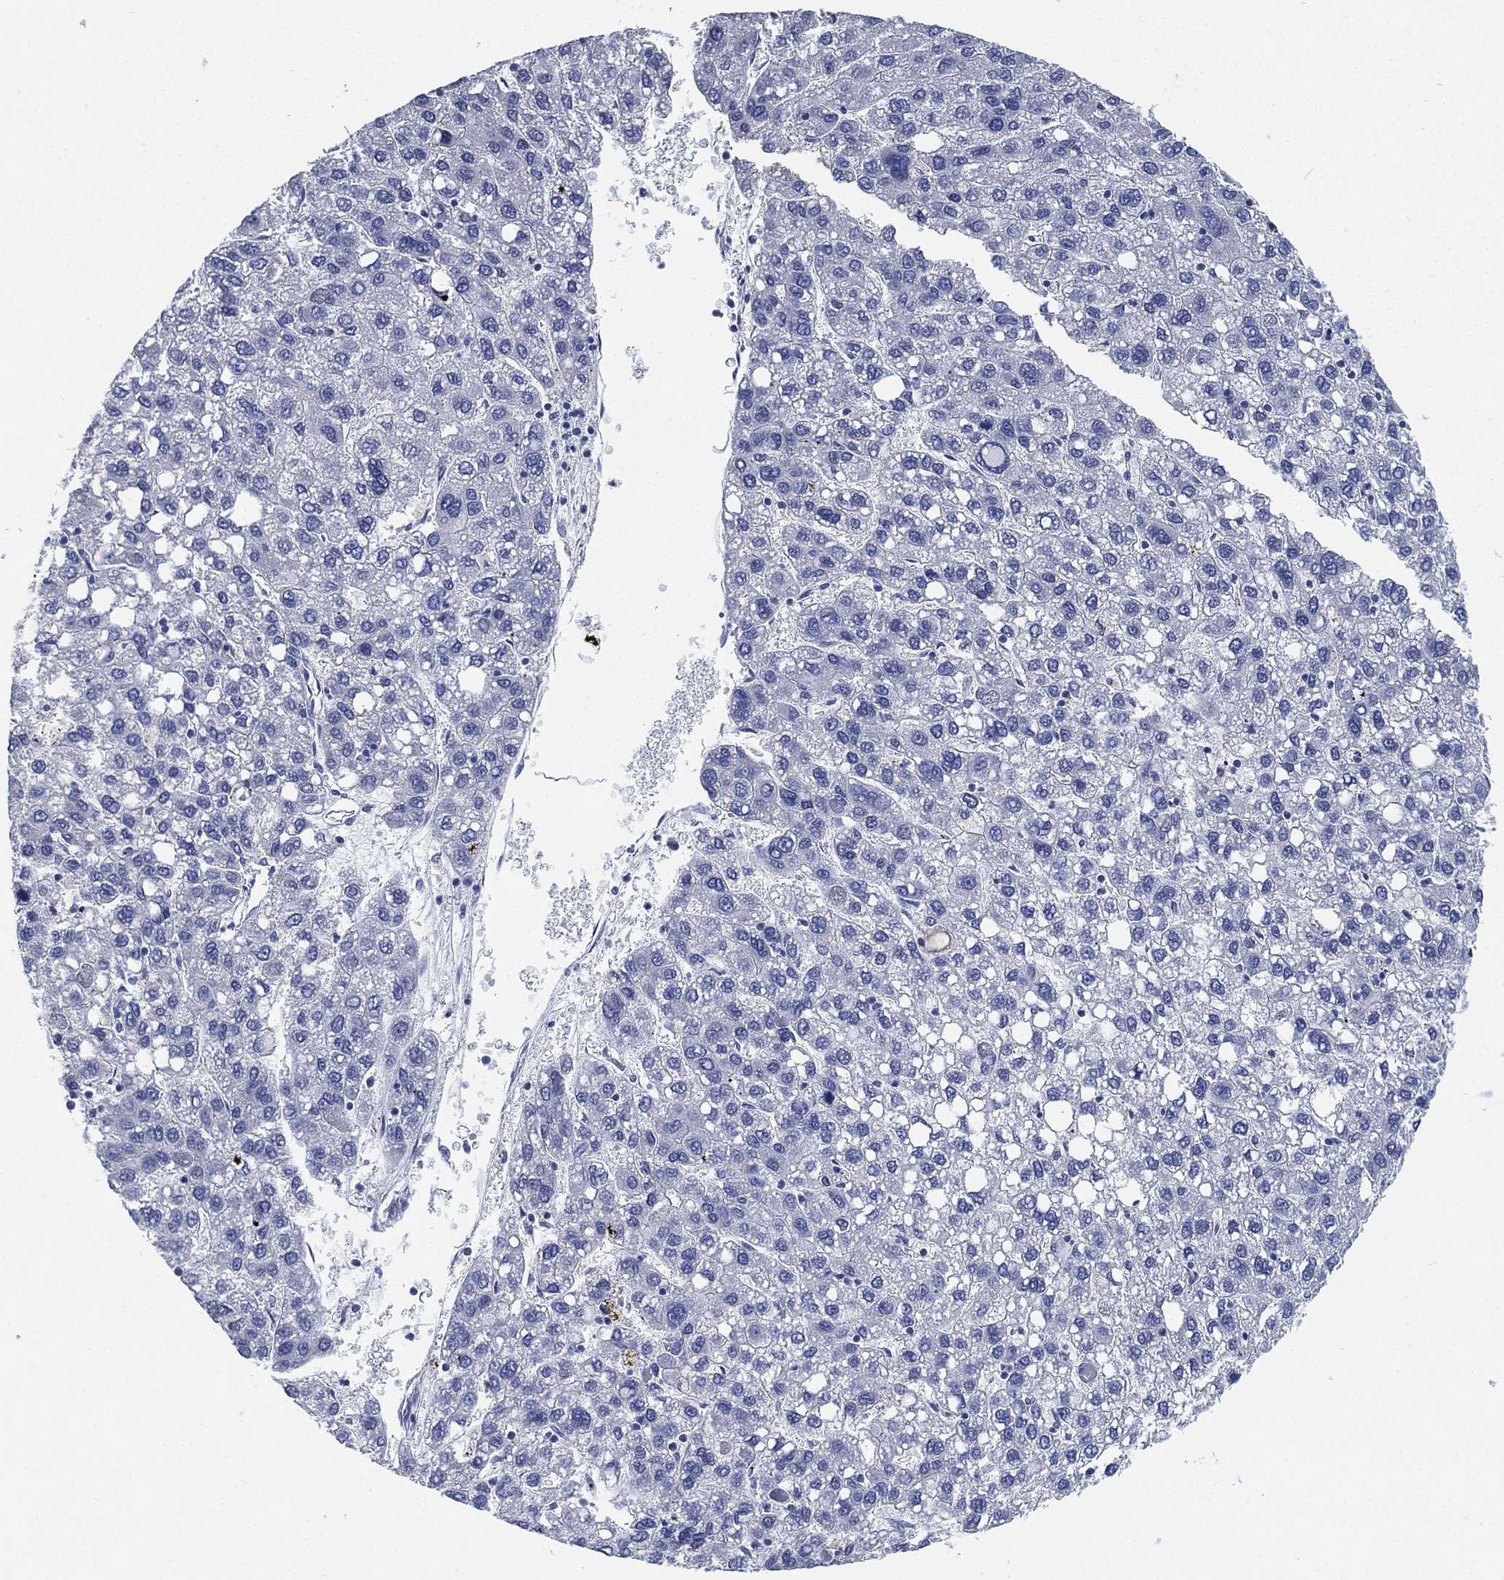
{"staining": {"intensity": "negative", "quantity": "none", "location": "none"}, "tissue": "liver cancer", "cell_type": "Tumor cells", "image_type": "cancer", "snomed": [{"axis": "morphology", "description": "Carcinoma, Hepatocellular, NOS"}, {"axis": "topography", "description": "Liver"}], "caption": "The immunohistochemistry (IHC) histopathology image has no significant staining in tumor cells of liver cancer (hepatocellular carcinoma) tissue.", "gene": "IYD", "patient": {"sex": "female", "age": 82}}